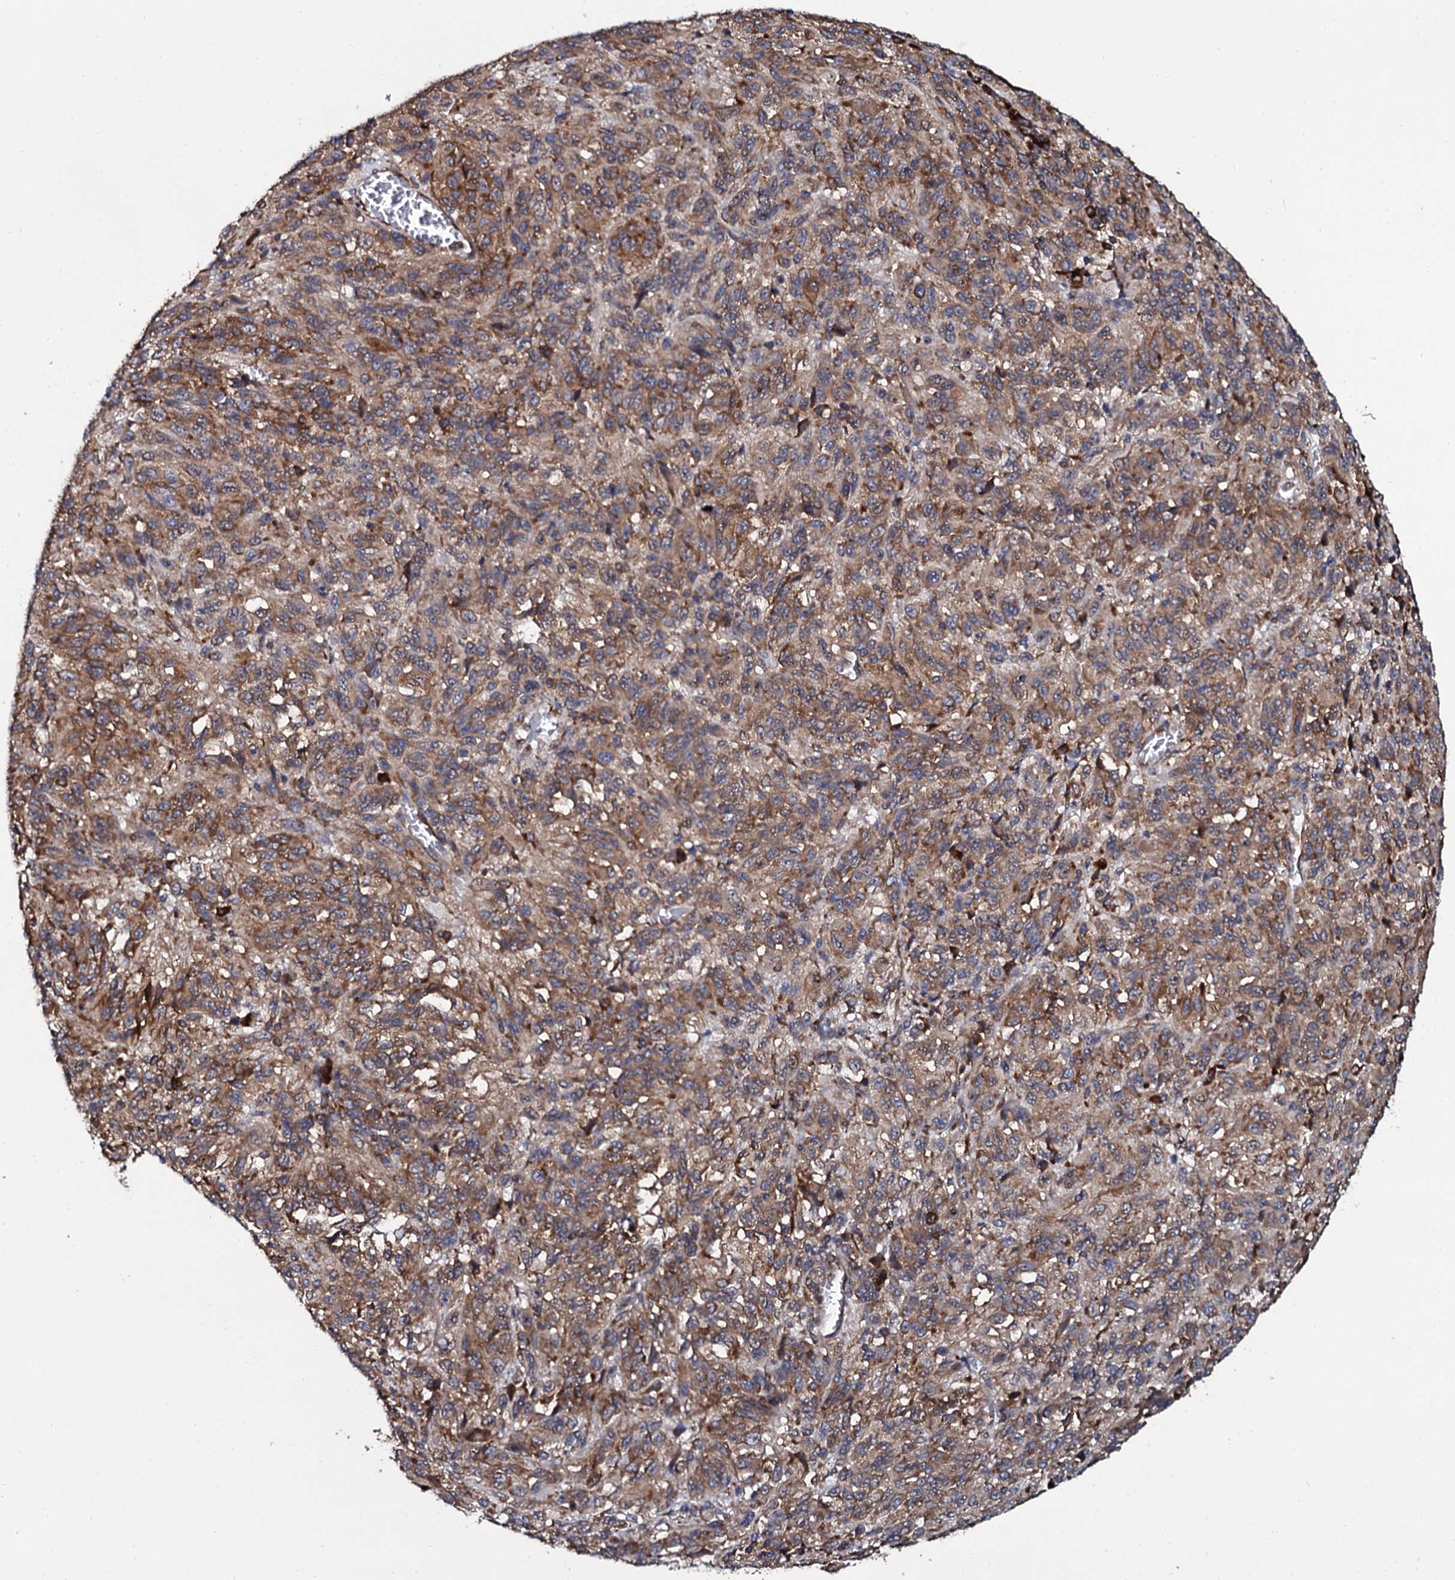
{"staining": {"intensity": "moderate", "quantity": ">75%", "location": "cytoplasmic/membranous"}, "tissue": "melanoma", "cell_type": "Tumor cells", "image_type": "cancer", "snomed": [{"axis": "morphology", "description": "Malignant melanoma, Metastatic site"}, {"axis": "topography", "description": "Lung"}], "caption": "Immunohistochemistry (IHC) micrograph of melanoma stained for a protein (brown), which shows medium levels of moderate cytoplasmic/membranous expression in approximately >75% of tumor cells.", "gene": "SPTY2D1", "patient": {"sex": "male", "age": 64}}